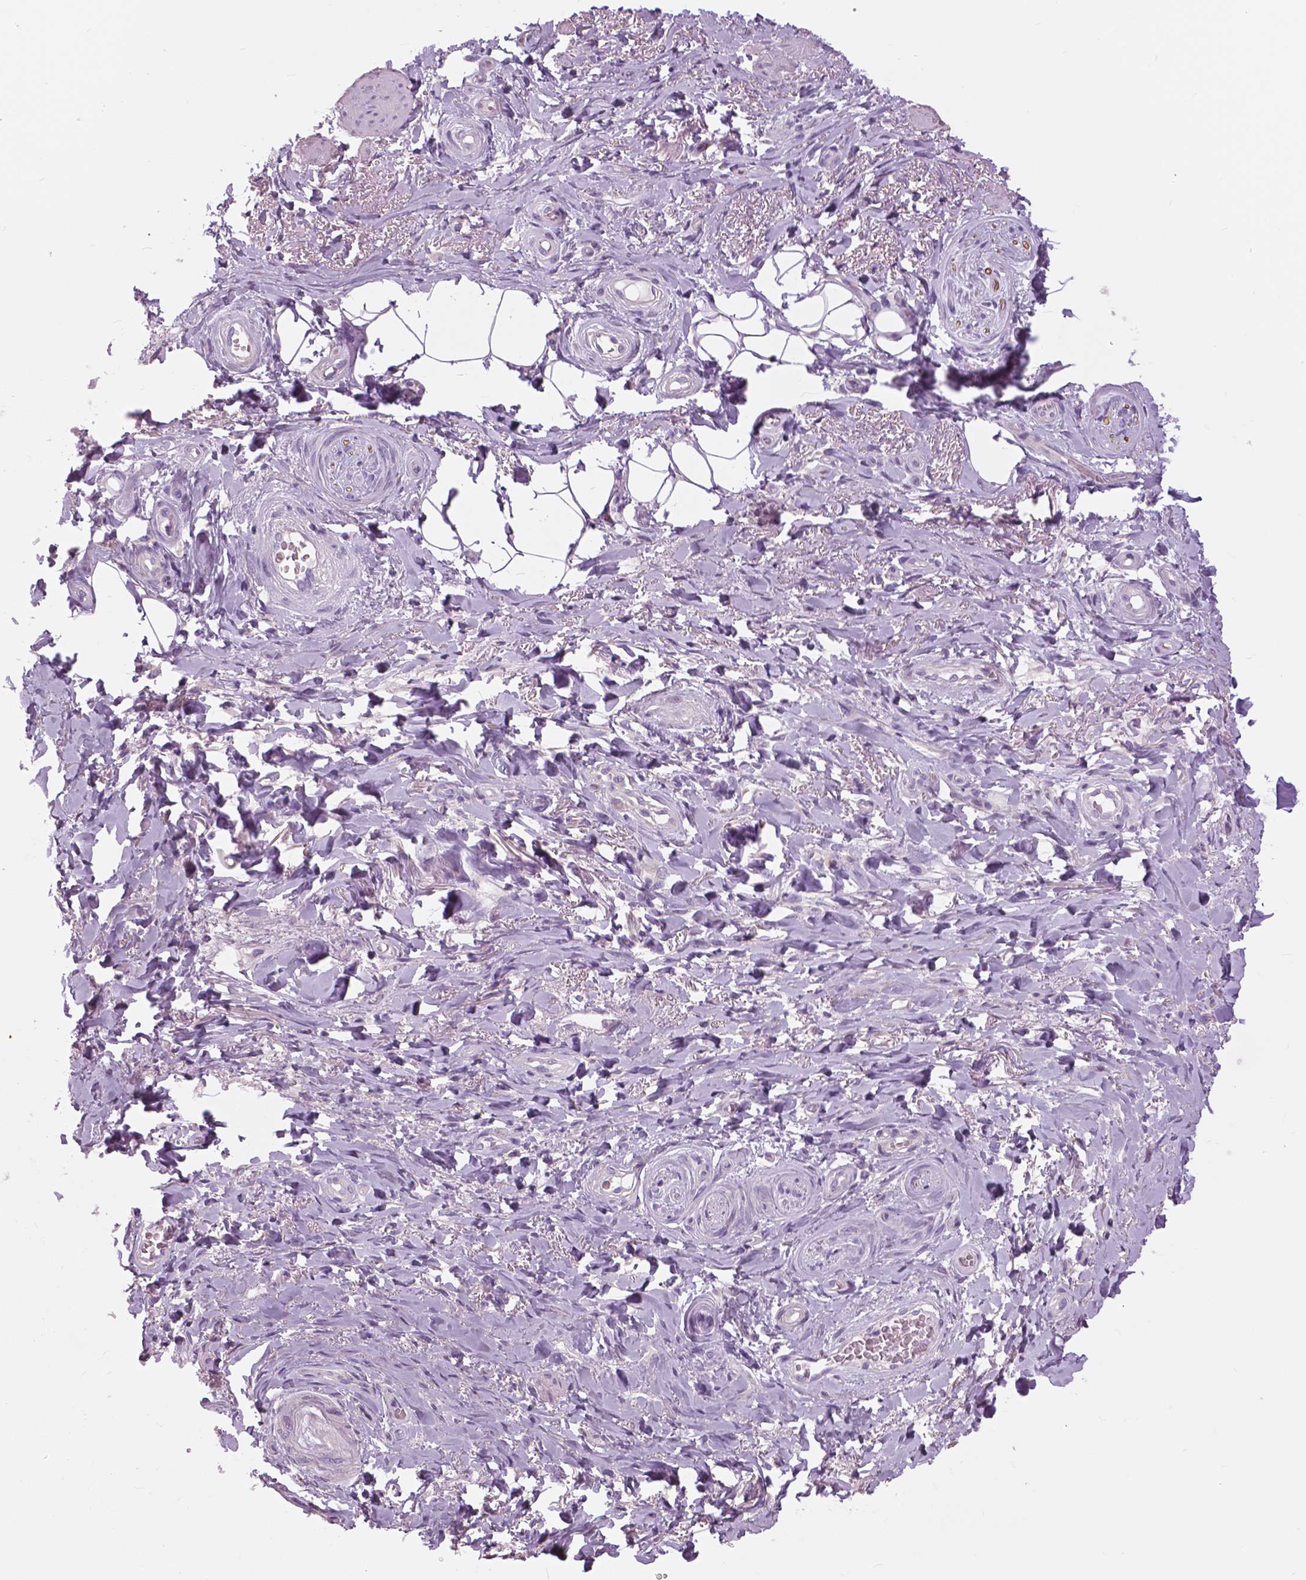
{"staining": {"intensity": "negative", "quantity": "none", "location": "none"}, "tissue": "adipose tissue", "cell_type": "Adipocytes", "image_type": "normal", "snomed": [{"axis": "morphology", "description": "Normal tissue, NOS"}, {"axis": "topography", "description": "Anal"}, {"axis": "topography", "description": "Peripheral nerve tissue"}], "caption": "Micrograph shows no significant protein expression in adipocytes of benign adipose tissue.", "gene": "SERPINI1", "patient": {"sex": "male", "age": 53}}